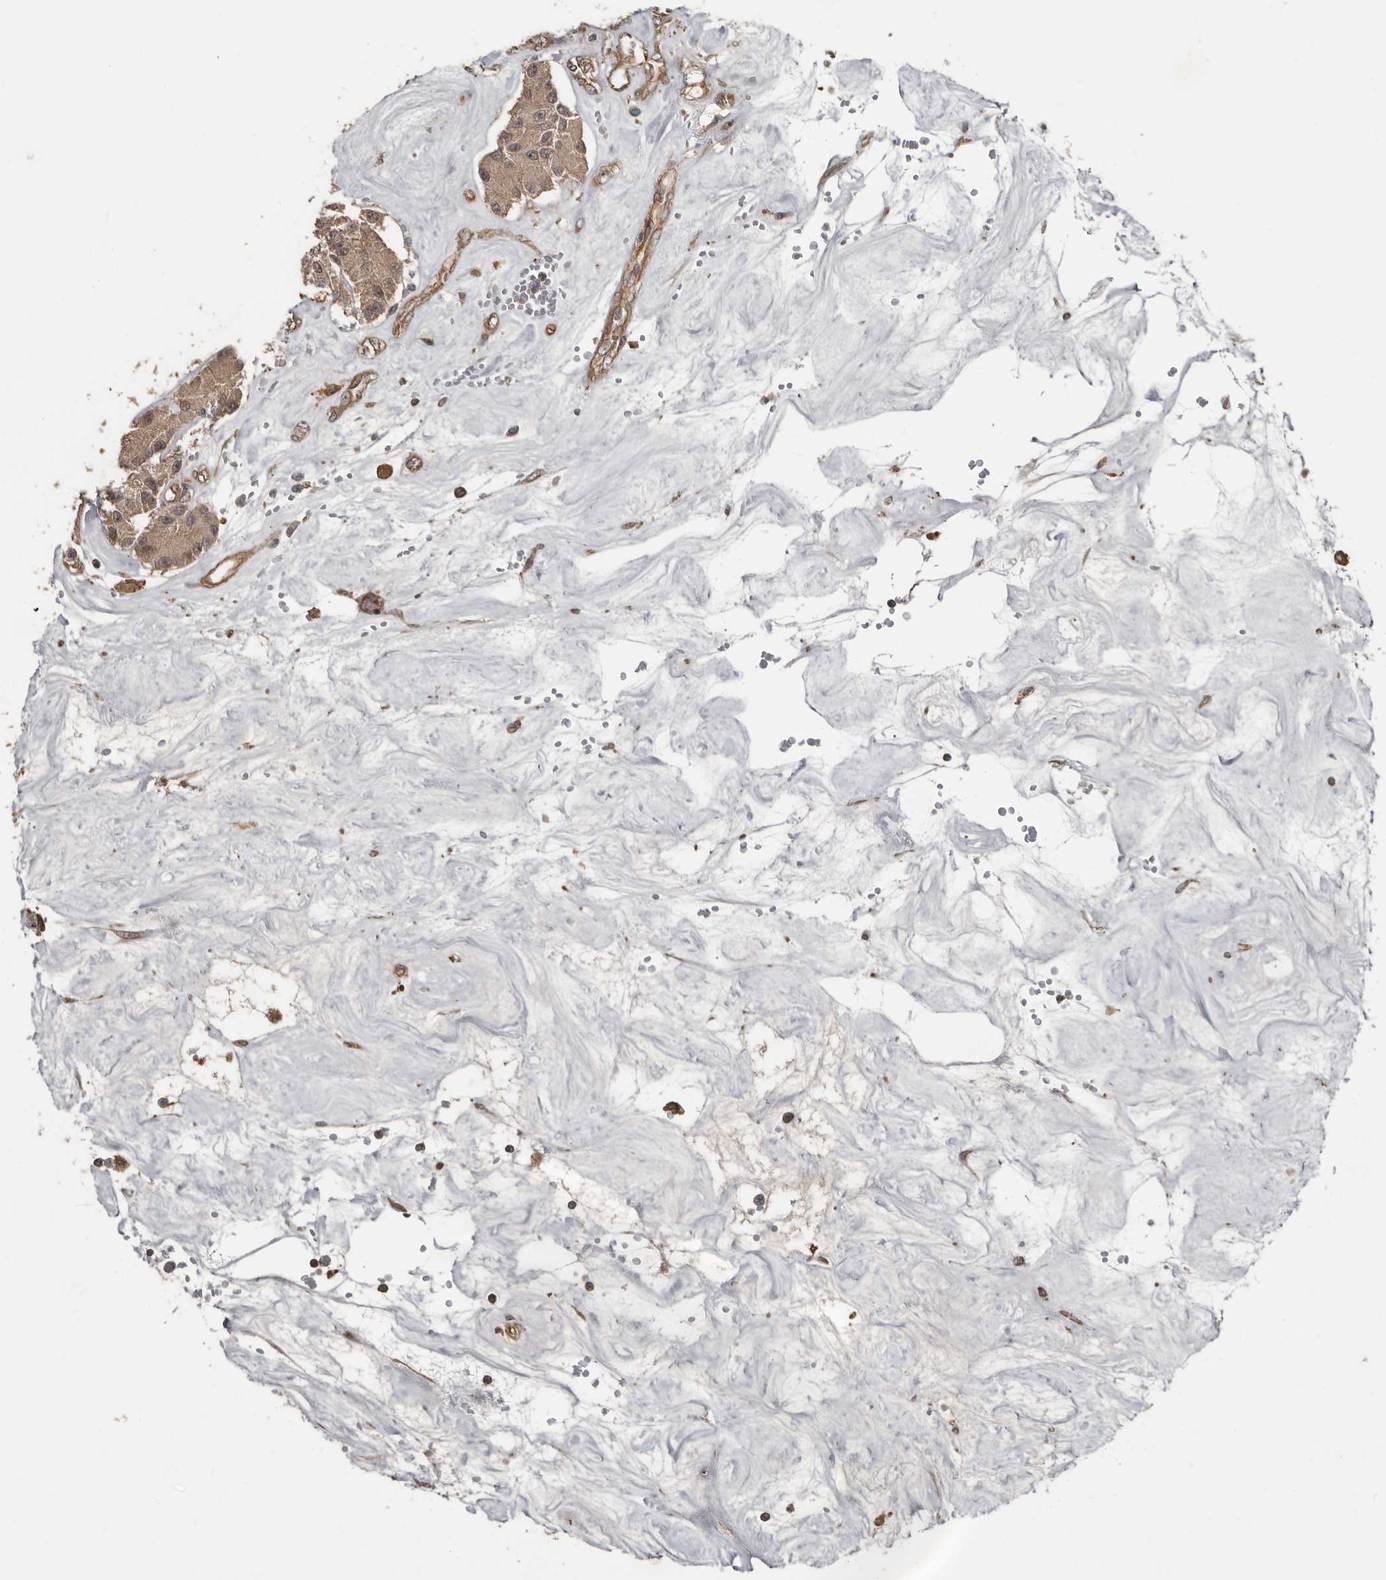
{"staining": {"intensity": "moderate", "quantity": ">75%", "location": "cytoplasmic/membranous"}, "tissue": "carcinoid", "cell_type": "Tumor cells", "image_type": "cancer", "snomed": [{"axis": "morphology", "description": "Carcinoid, malignant, NOS"}, {"axis": "topography", "description": "Pancreas"}], "caption": "Human carcinoid stained with a protein marker reveals moderate staining in tumor cells.", "gene": "EXOC3L1", "patient": {"sex": "male", "age": 41}}